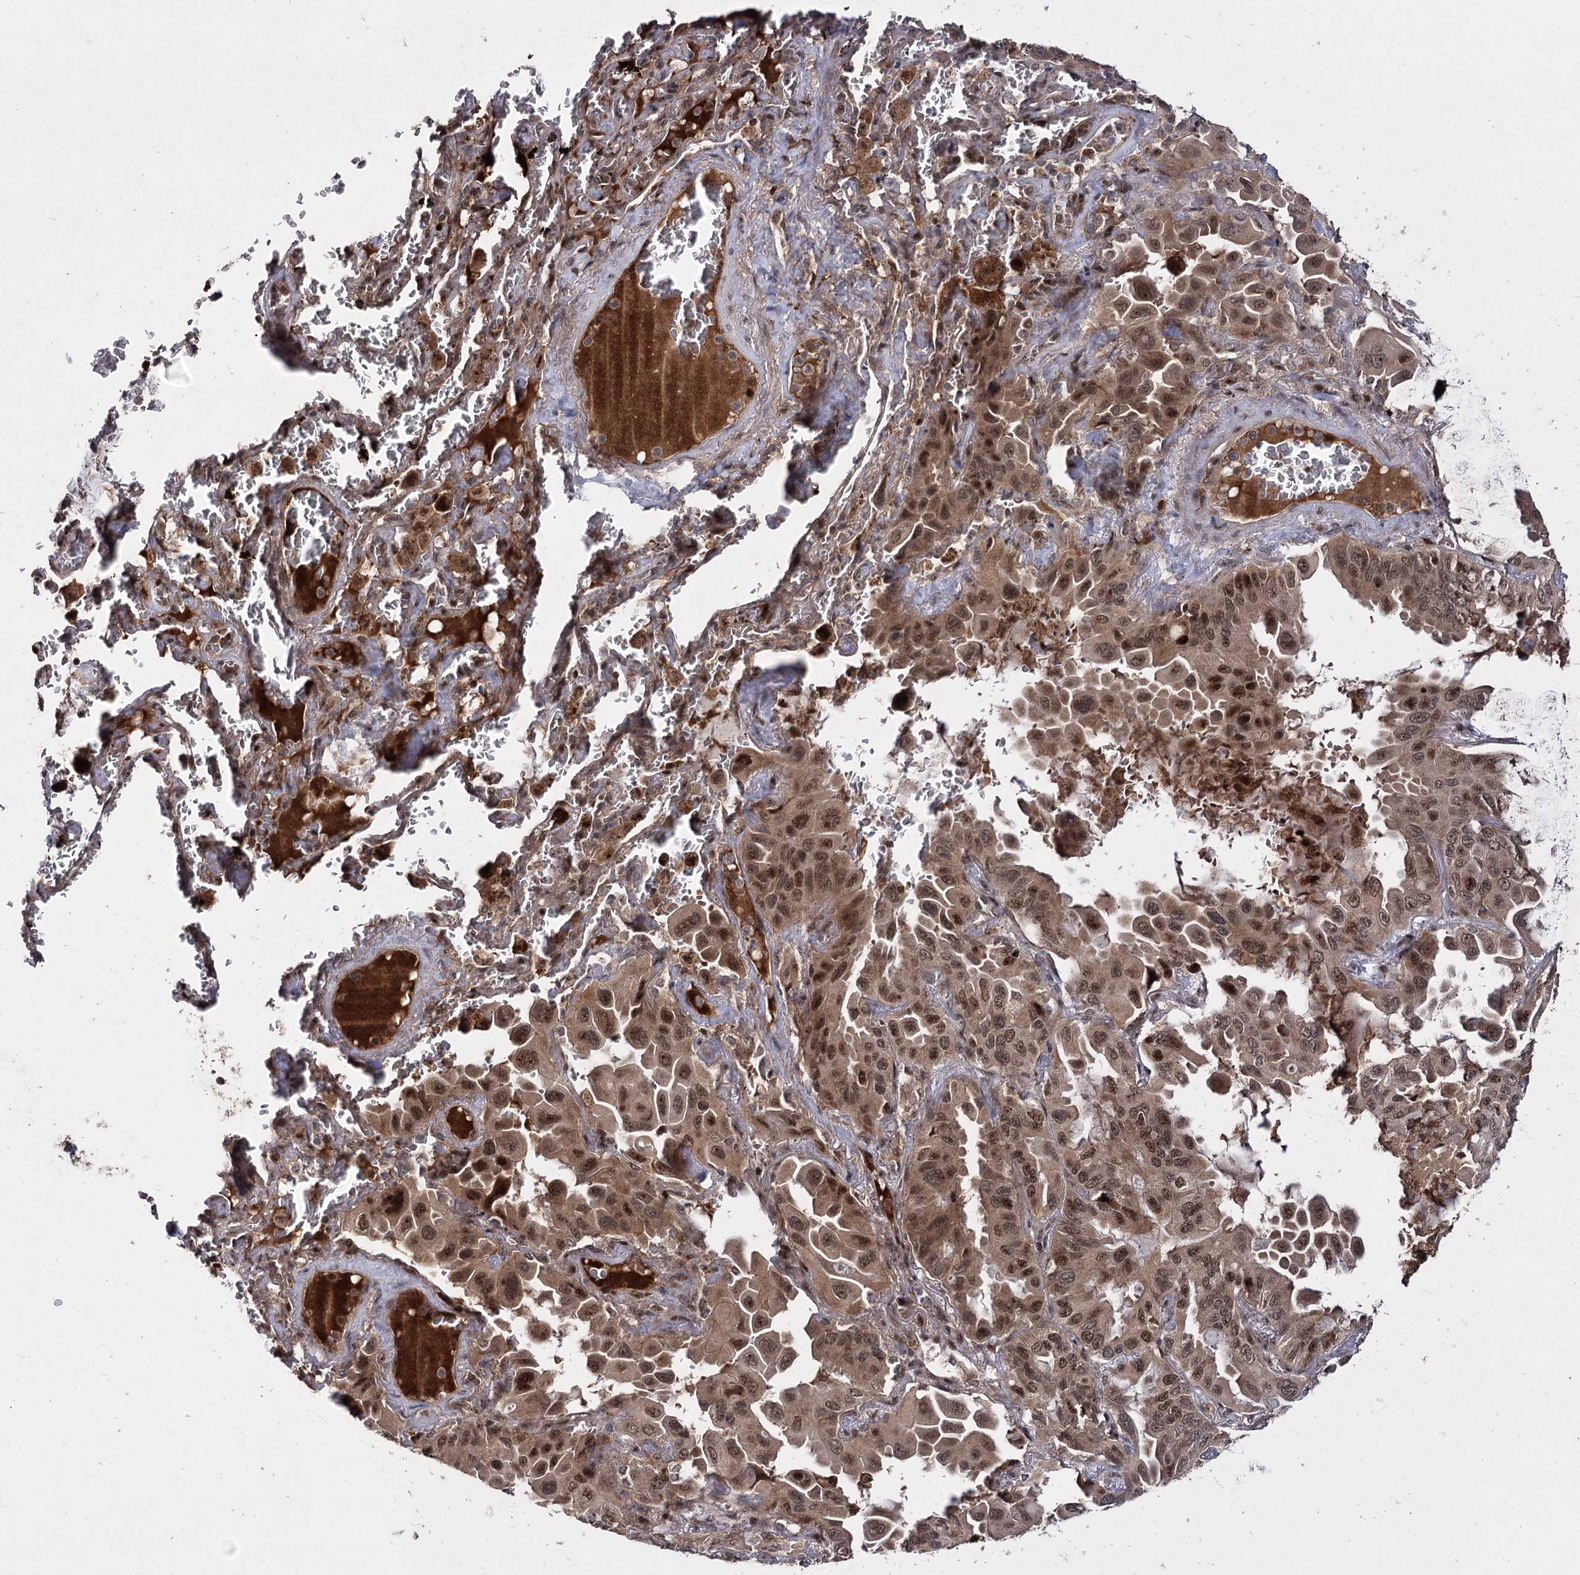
{"staining": {"intensity": "moderate", "quantity": ">75%", "location": "cytoplasmic/membranous,nuclear"}, "tissue": "lung cancer", "cell_type": "Tumor cells", "image_type": "cancer", "snomed": [{"axis": "morphology", "description": "Adenocarcinoma, NOS"}, {"axis": "topography", "description": "Lung"}], "caption": "Approximately >75% of tumor cells in lung cancer exhibit moderate cytoplasmic/membranous and nuclear protein staining as visualized by brown immunohistochemical staining.", "gene": "MKNK2", "patient": {"sex": "male", "age": 64}}